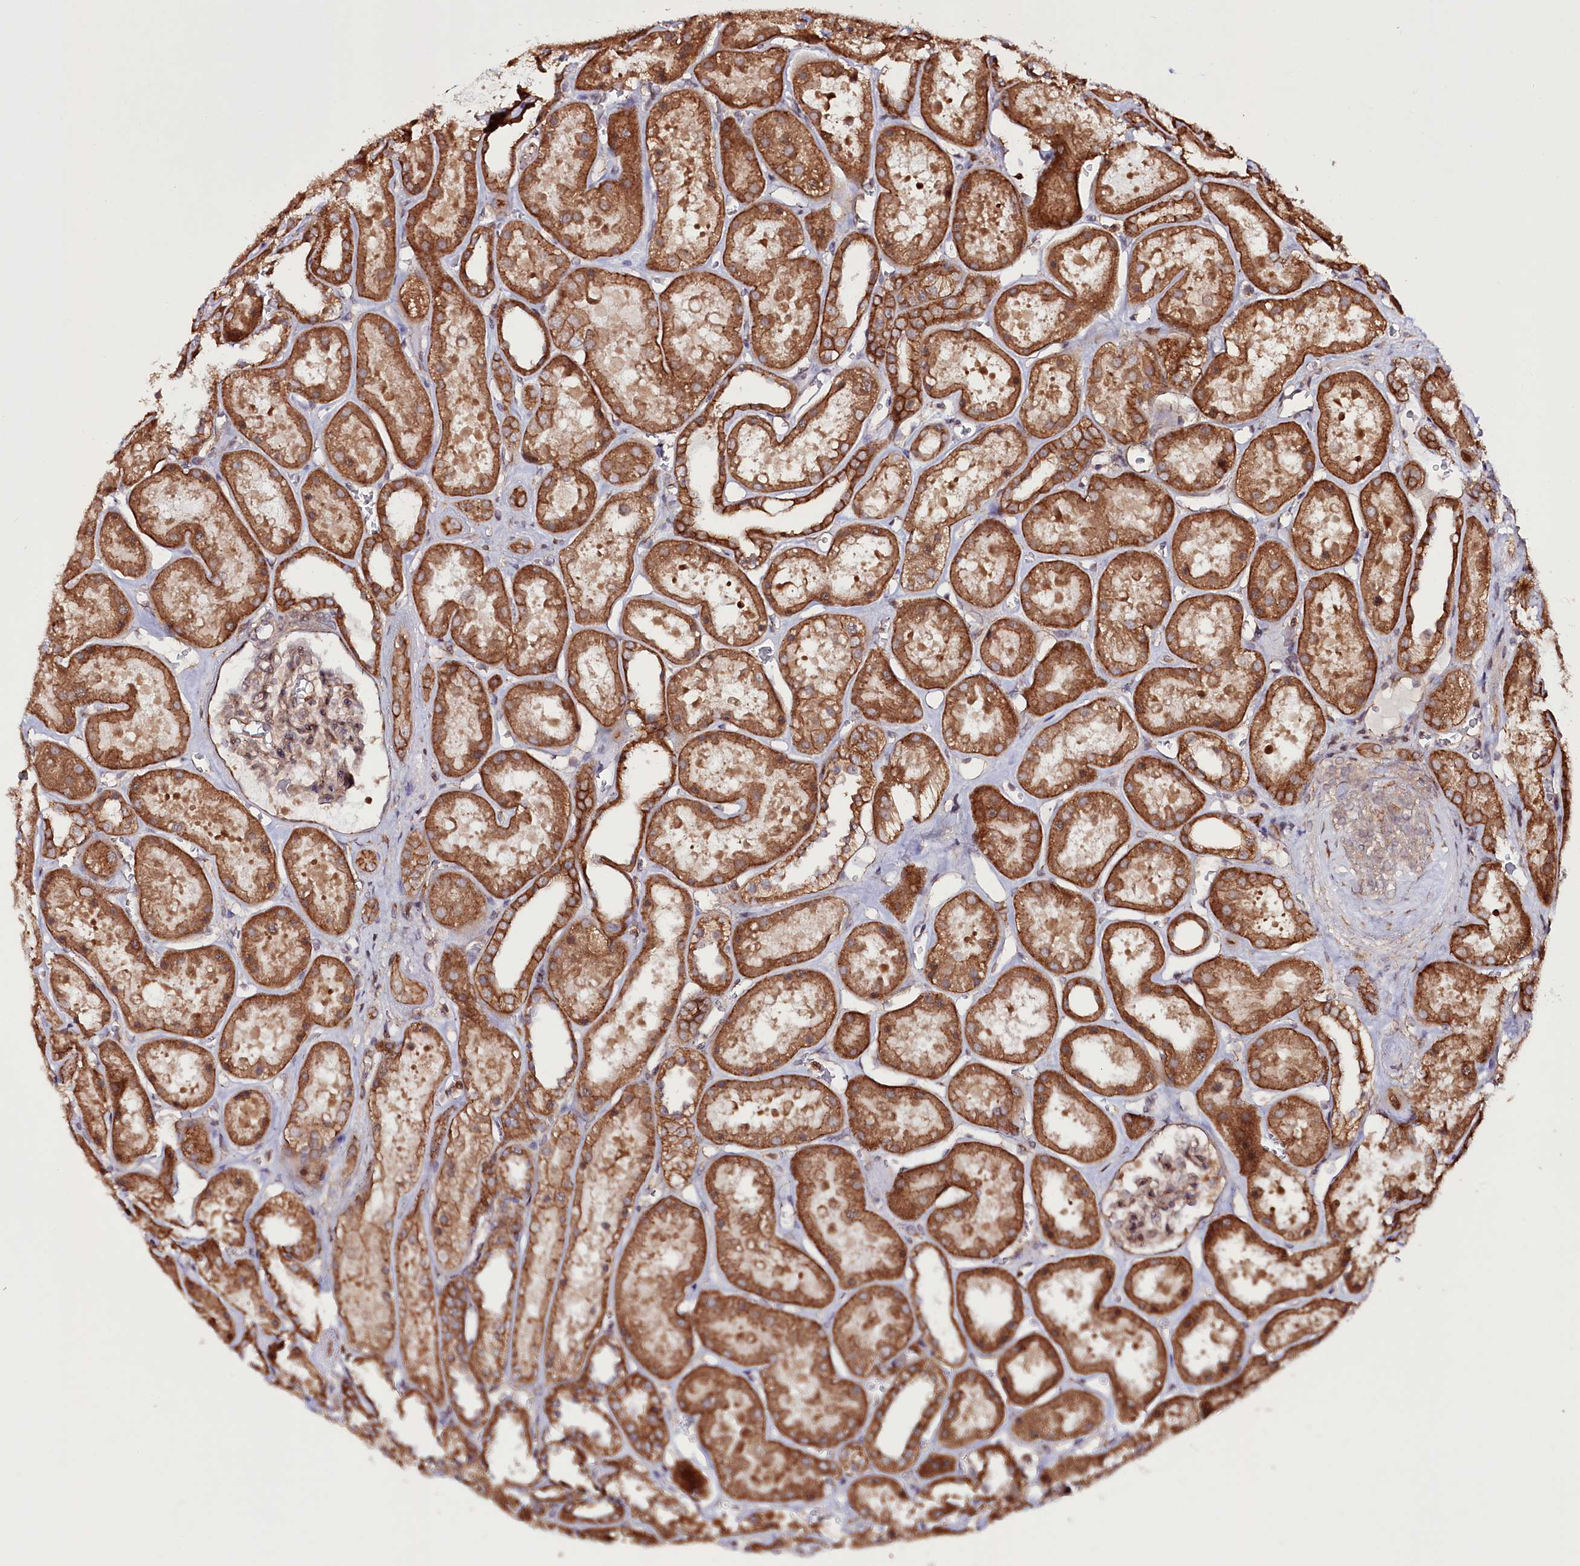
{"staining": {"intensity": "moderate", "quantity": ">75%", "location": "cytoplasmic/membranous"}, "tissue": "kidney", "cell_type": "Cells in glomeruli", "image_type": "normal", "snomed": [{"axis": "morphology", "description": "Normal tissue, NOS"}, {"axis": "topography", "description": "Kidney"}], "caption": "Approximately >75% of cells in glomeruli in normal kidney demonstrate moderate cytoplasmic/membranous protein staining as visualized by brown immunohistochemical staining.", "gene": "DHX29", "patient": {"sex": "female", "age": 41}}